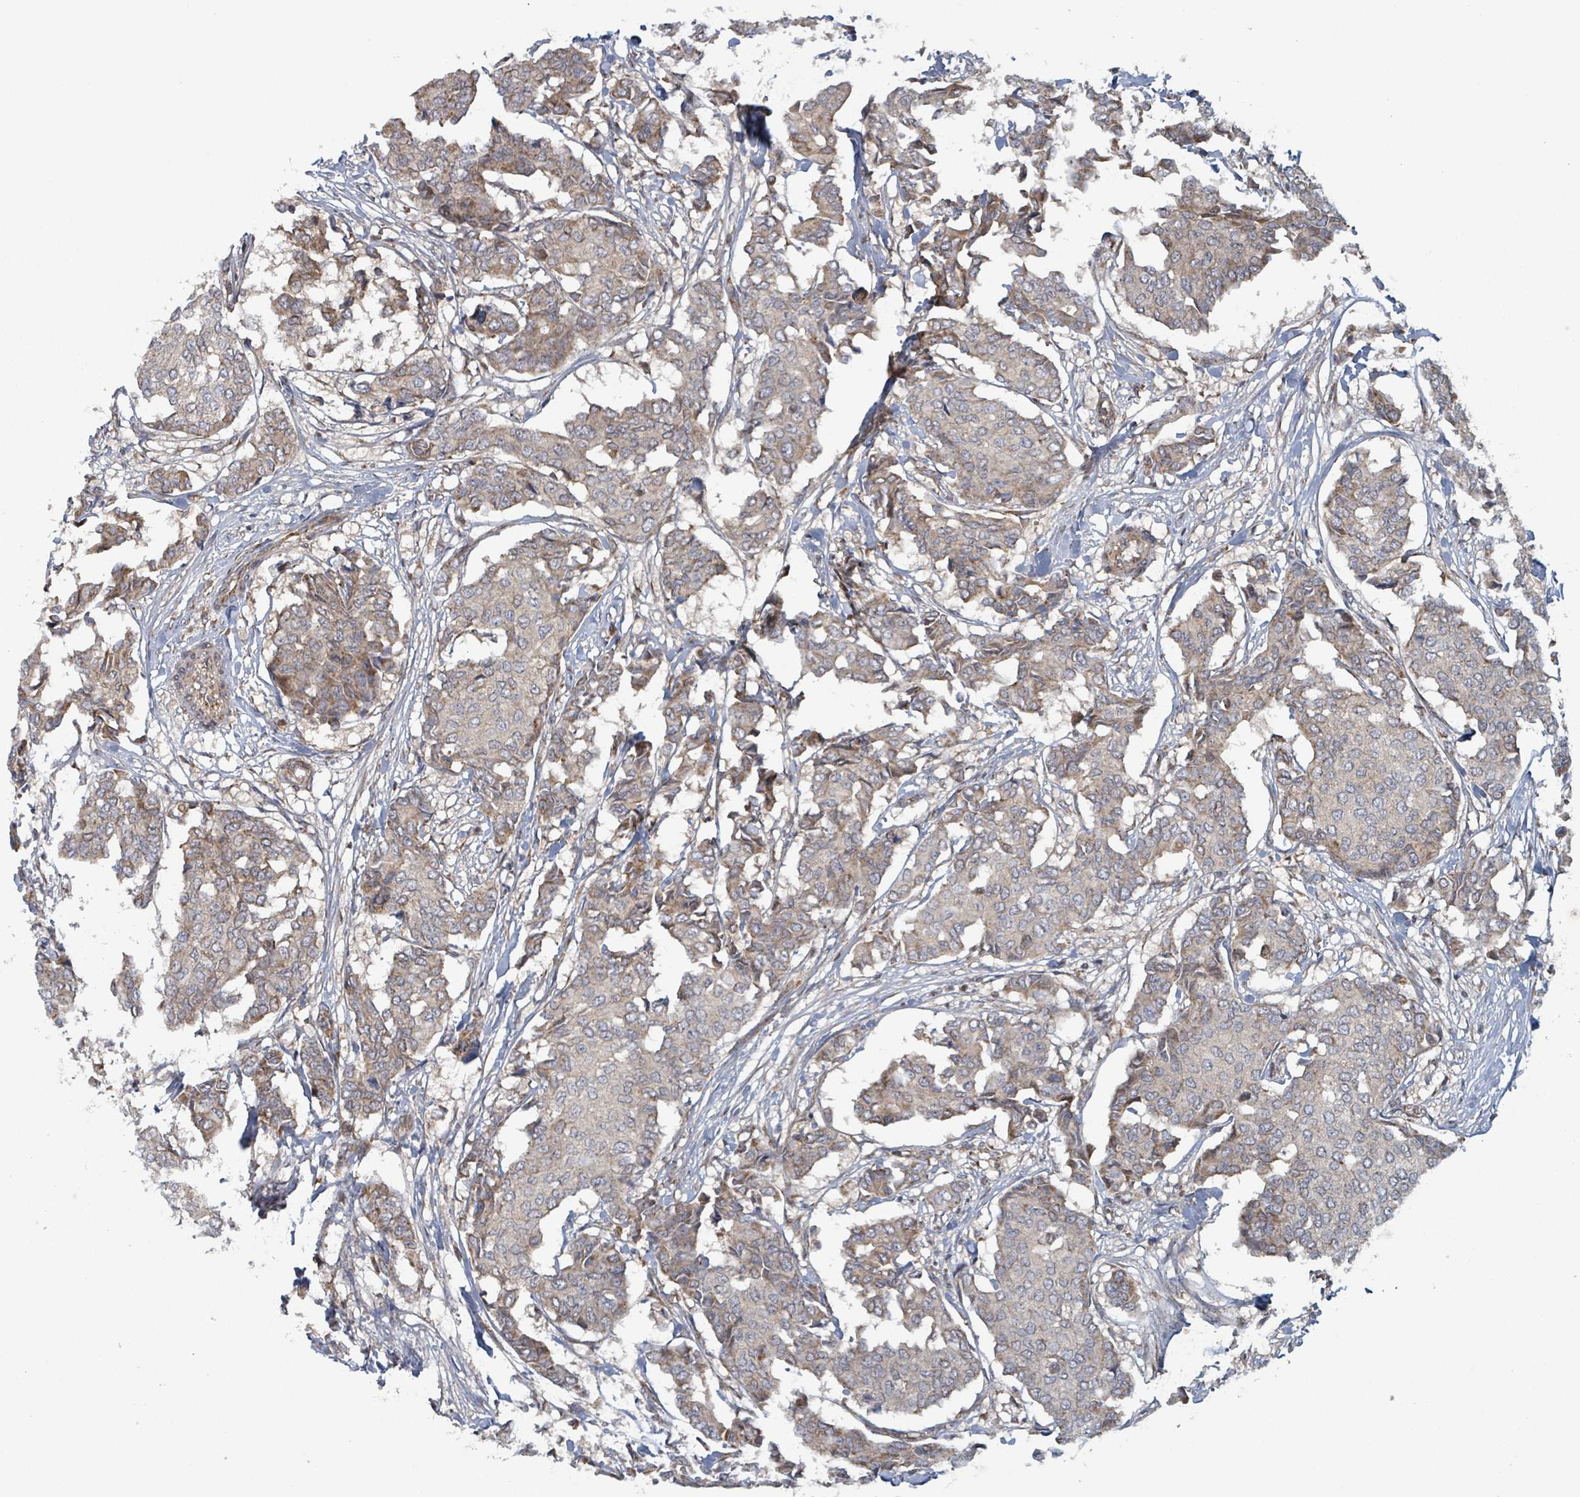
{"staining": {"intensity": "moderate", "quantity": "25%-75%", "location": "cytoplasmic/membranous"}, "tissue": "breast cancer", "cell_type": "Tumor cells", "image_type": "cancer", "snomed": [{"axis": "morphology", "description": "Duct carcinoma"}, {"axis": "topography", "description": "Breast"}], "caption": "IHC of human invasive ductal carcinoma (breast) demonstrates medium levels of moderate cytoplasmic/membranous expression in approximately 25%-75% of tumor cells.", "gene": "HIVEP1", "patient": {"sex": "female", "age": 75}}